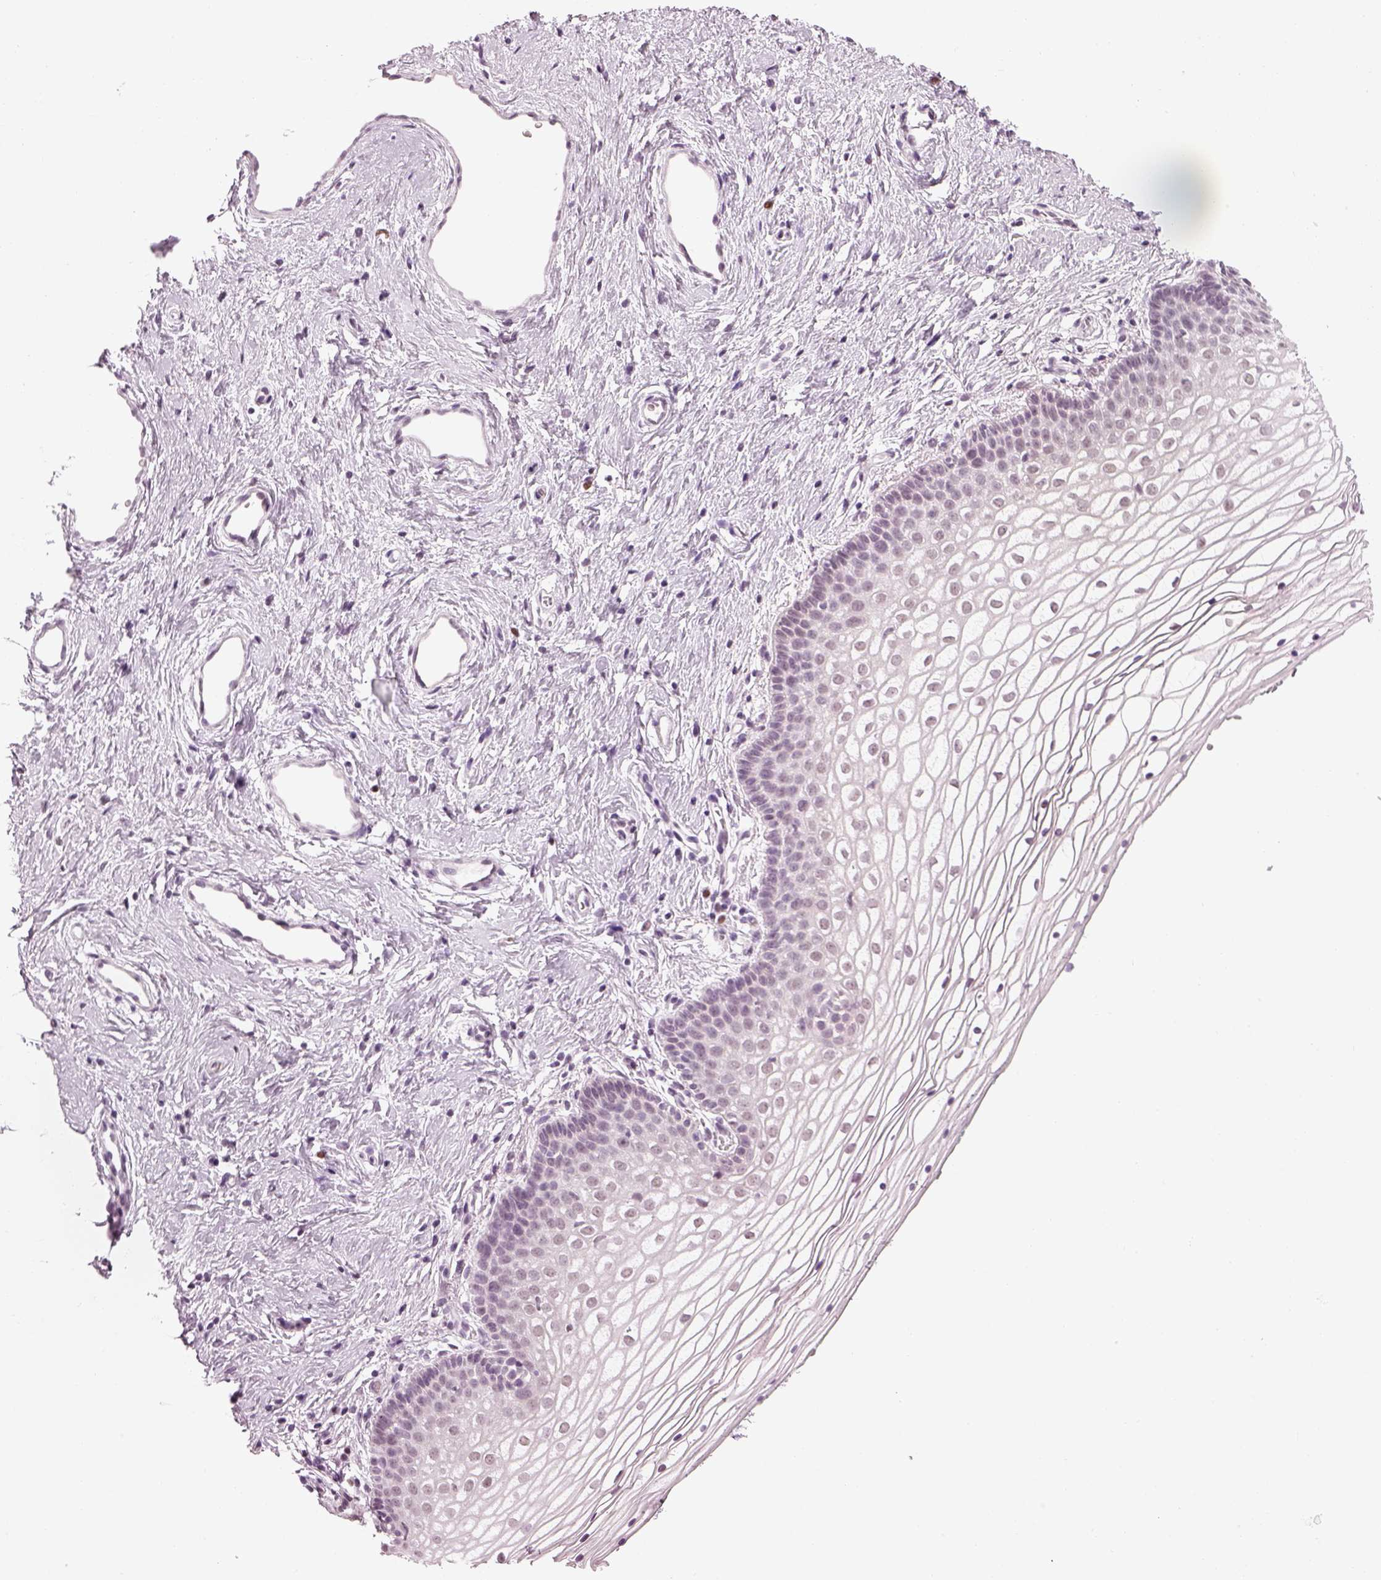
{"staining": {"intensity": "negative", "quantity": "none", "location": "none"}, "tissue": "vagina", "cell_type": "Squamous epithelial cells", "image_type": "normal", "snomed": [{"axis": "morphology", "description": "Normal tissue, NOS"}, {"axis": "topography", "description": "Vagina"}], "caption": "Histopathology image shows no significant protein expression in squamous epithelial cells of benign vagina.", "gene": "KCNG2", "patient": {"sex": "female", "age": 36}}